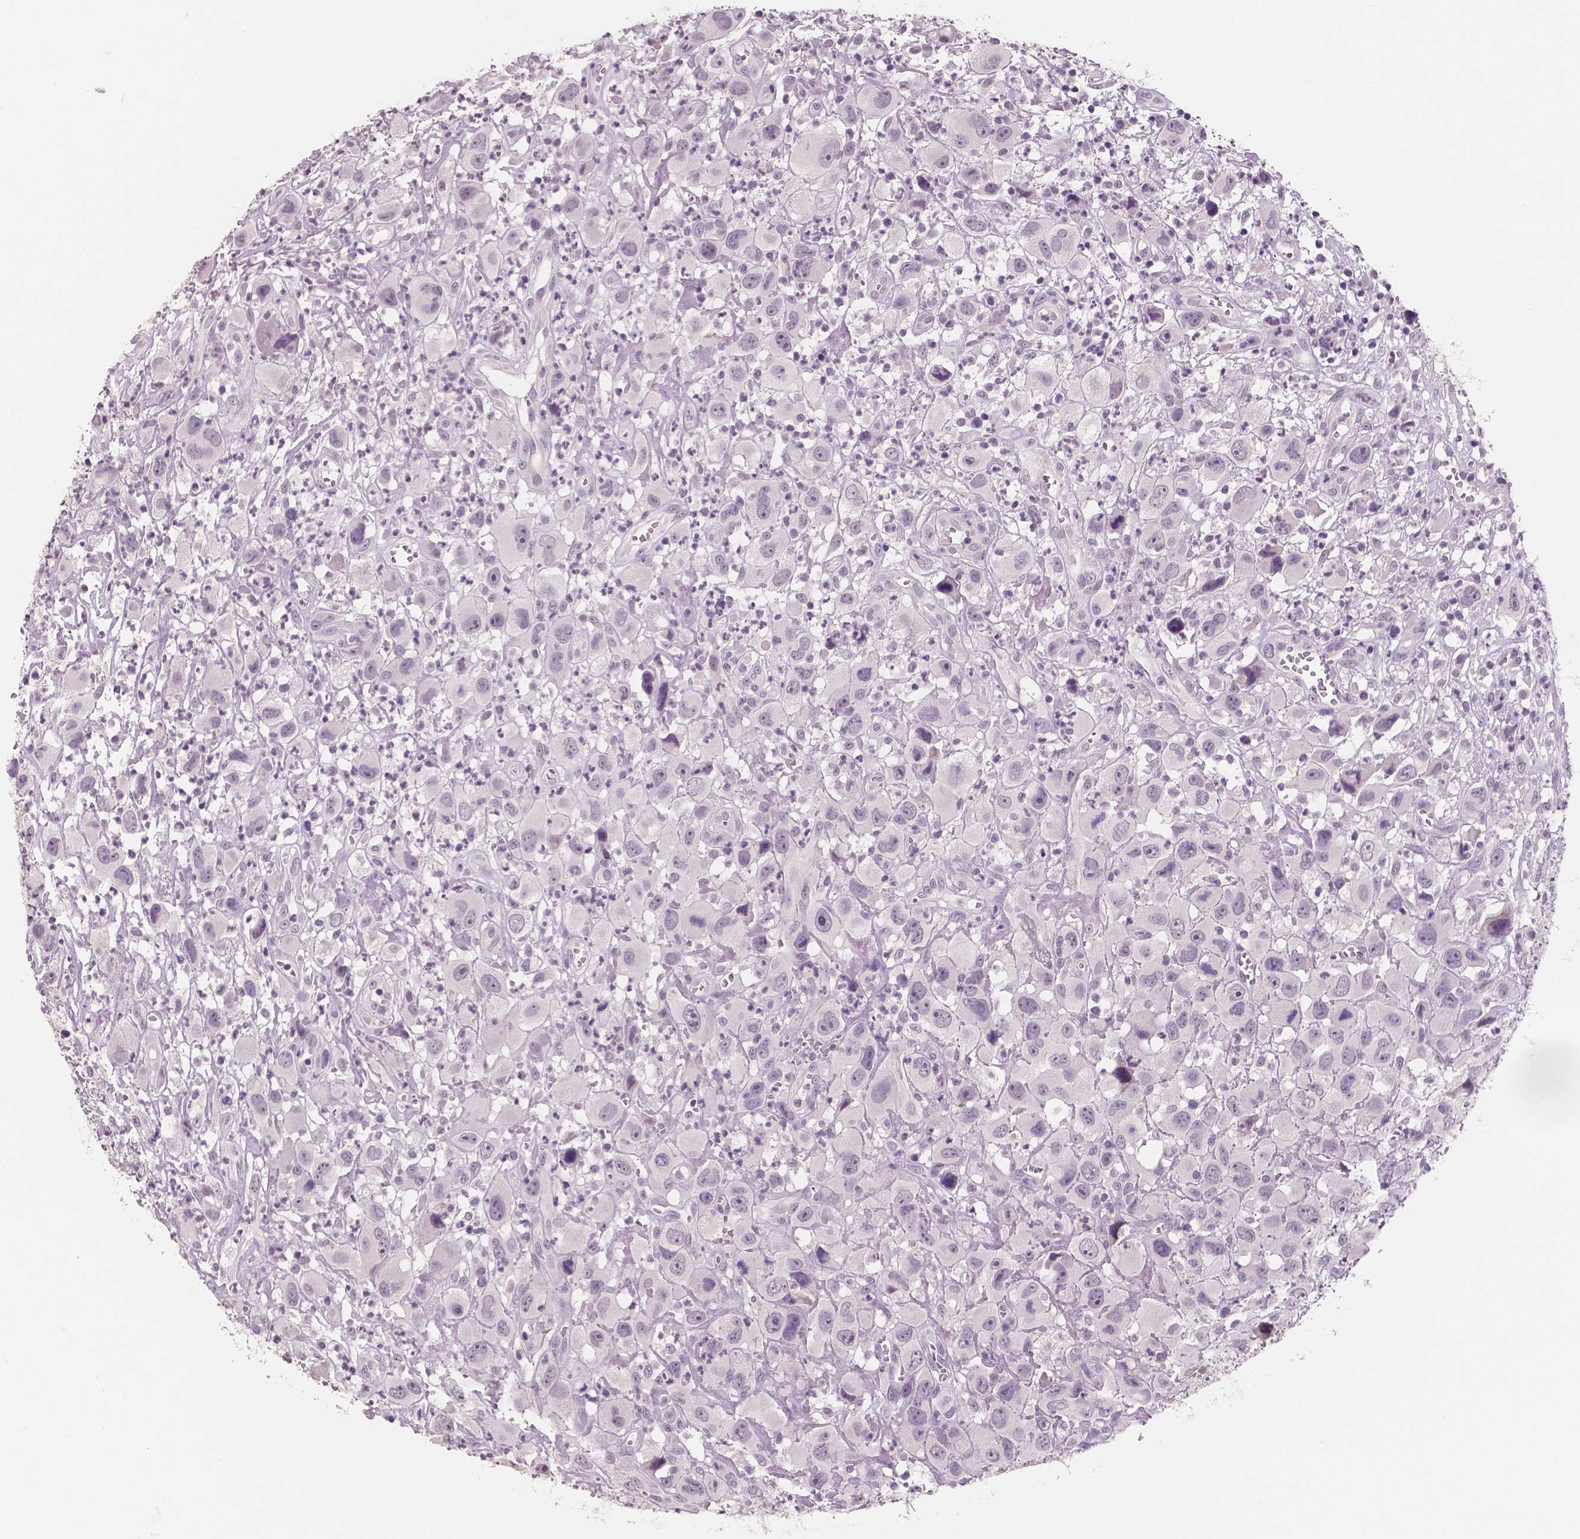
{"staining": {"intensity": "negative", "quantity": "none", "location": "none"}, "tissue": "head and neck cancer", "cell_type": "Tumor cells", "image_type": "cancer", "snomed": [{"axis": "morphology", "description": "Squamous cell carcinoma, NOS"}, {"axis": "morphology", "description": "Squamous cell carcinoma, metastatic, NOS"}, {"axis": "topography", "description": "Oral tissue"}, {"axis": "topography", "description": "Head-Neck"}], "caption": "Image shows no protein staining in tumor cells of metastatic squamous cell carcinoma (head and neck) tissue.", "gene": "NECAB1", "patient": {"sex": "female", "age": 85}}